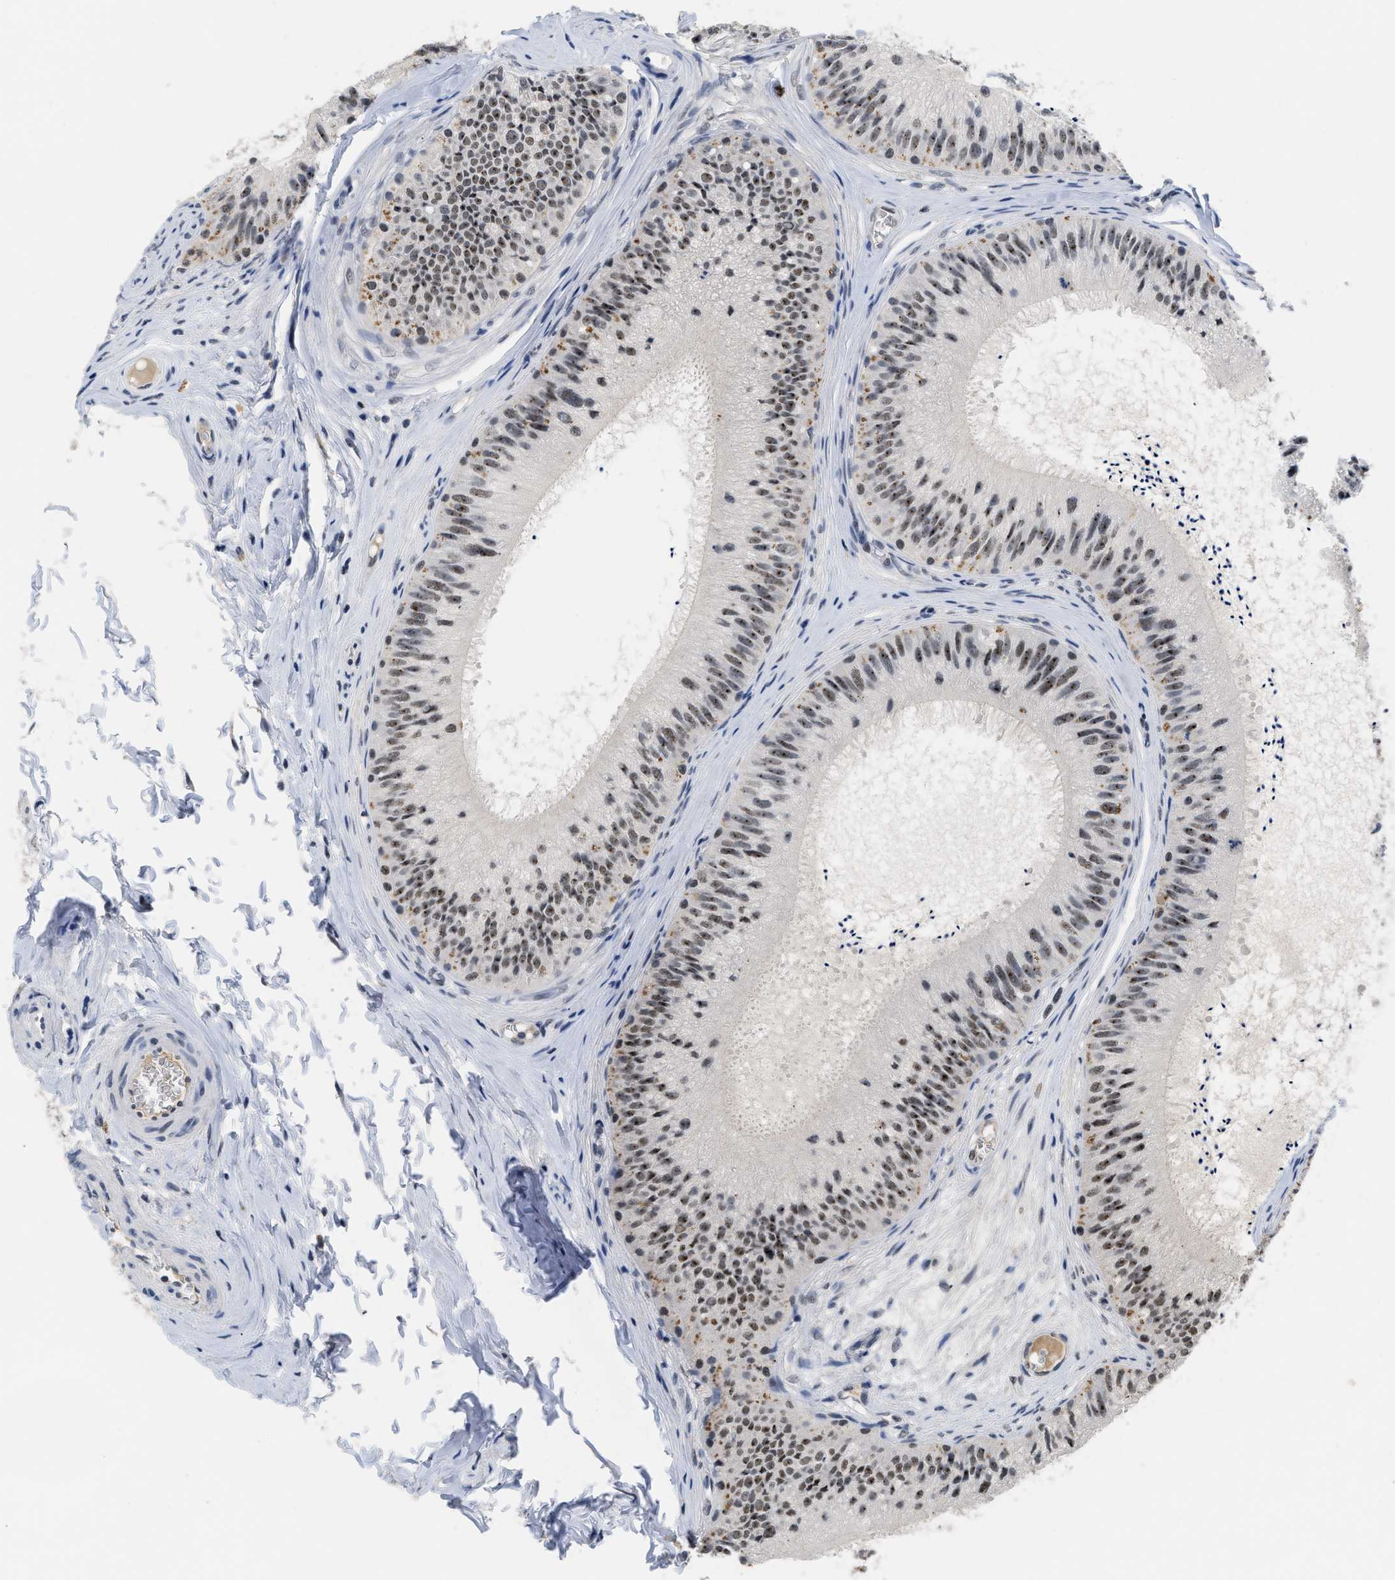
{"staining": {"intensity": "moderate", "quantity": ">75%", "location": "nuclear"}, "tissue": "epididymis", "cell_type": "Glandular cells", "image_type": "normal", "snomed": [{"axis": "morphology", "description": "Normal tissue, NOS"}, {"axis": "topography", "description": "Epididymis"}], "caption": "A micrograph of human epididymis stained for a protein demonstrates moderate nuclear brown staining in glandular cells.", "gene": "GGNBP2", "patient": {"sex": "male", "age": 31}}